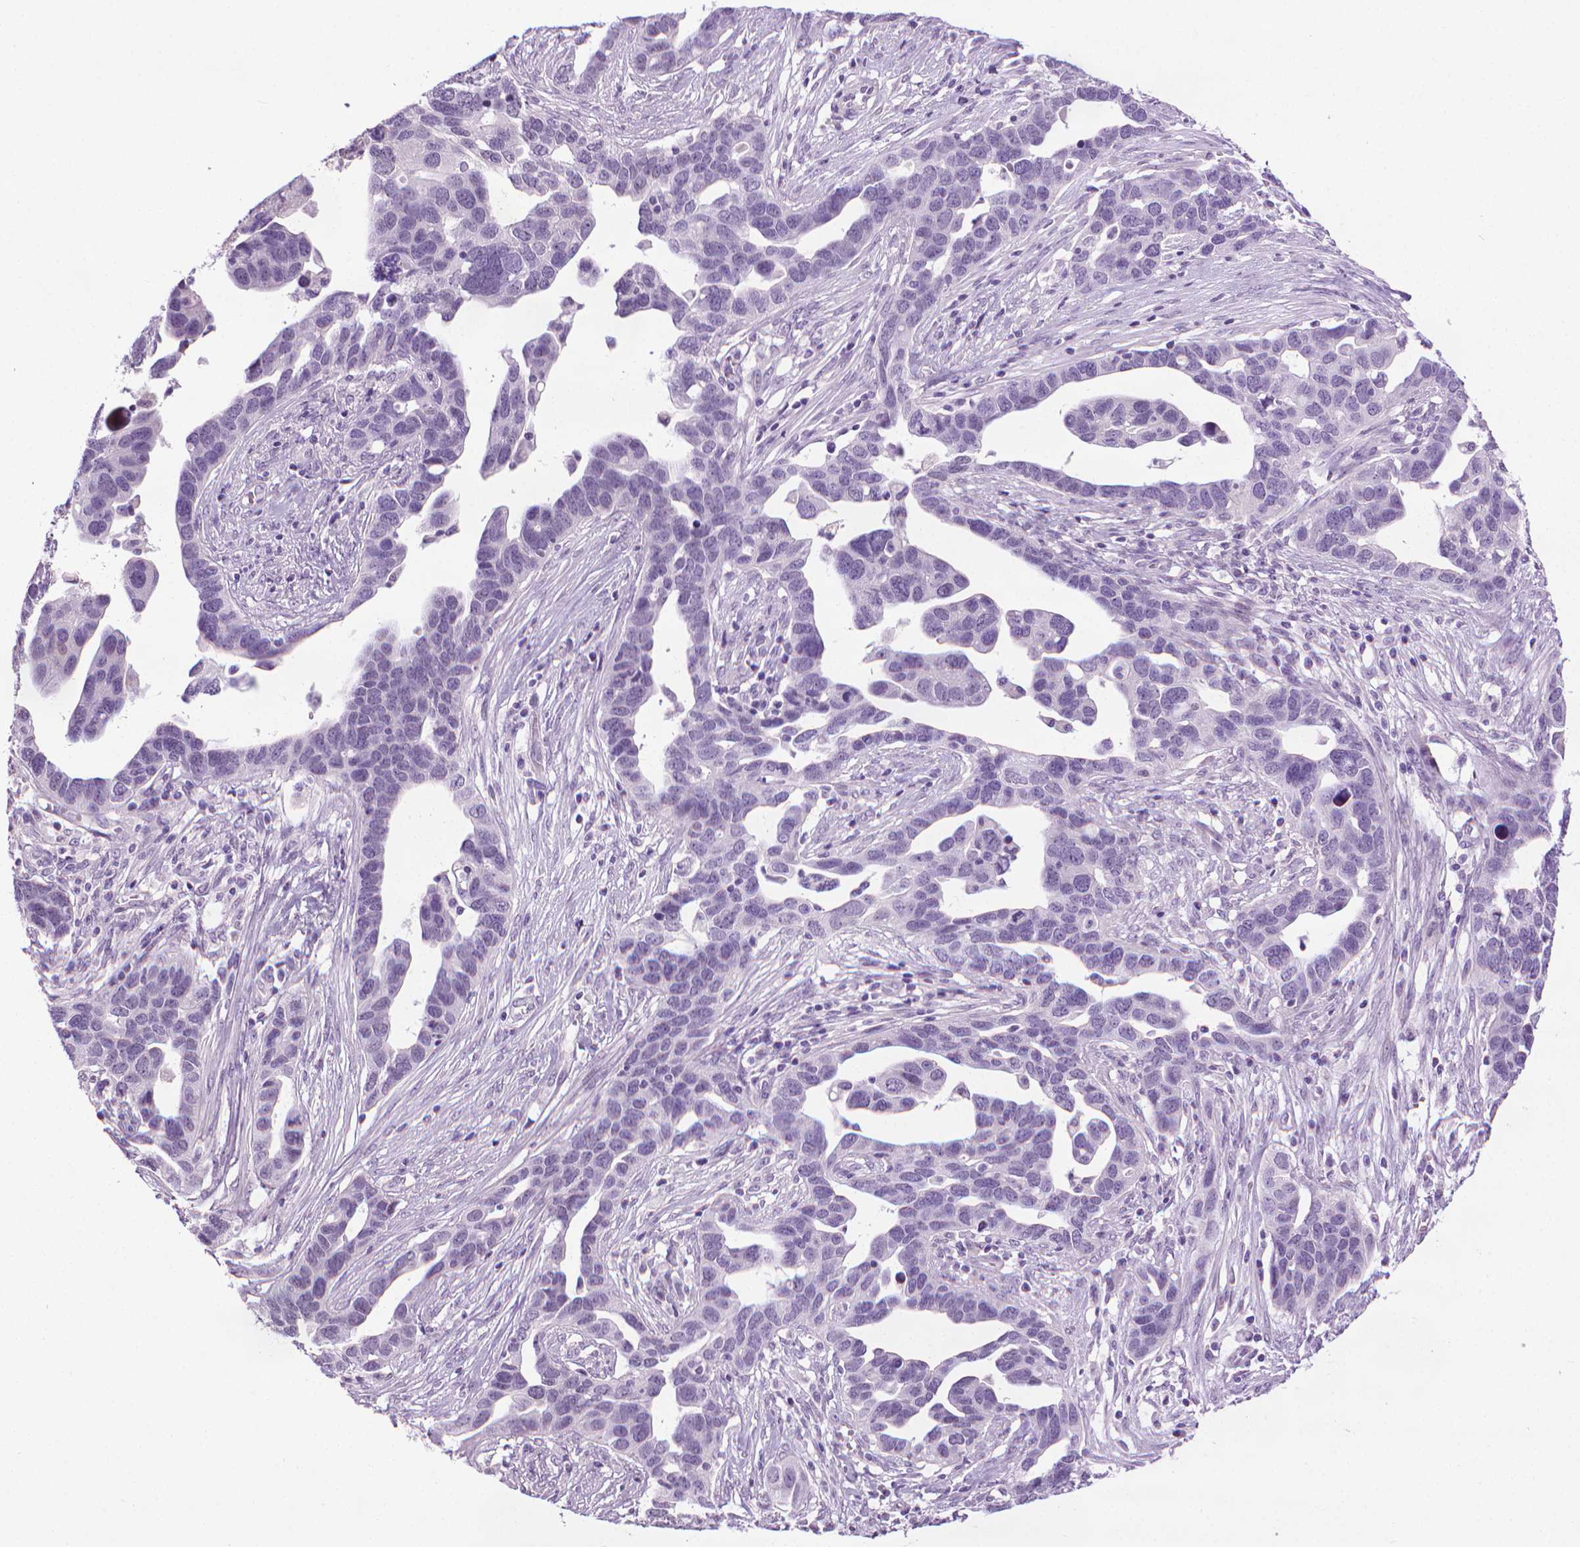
{"staining": {"intensity": "negative", "quantity": "none", "location": "none"}, "tissue": "ovarian cancer", "cell_type": "Tumor cells", "image_type": "cancer", "snomed": [{"axis": "morphology", "description": "Cystadenocarcinoma, serous, NOS"}, {"axis": "topography", "description": "Ovary"}], "caption": "Immunohistochemistry (IHC) image of ovarian cancer (serous cystadenocarcinoma) stained for a protein (brown), which displays no positivity in tumor cells.", "gene": "DNAI7", "patient": {"sex": "female", "age": 54}}